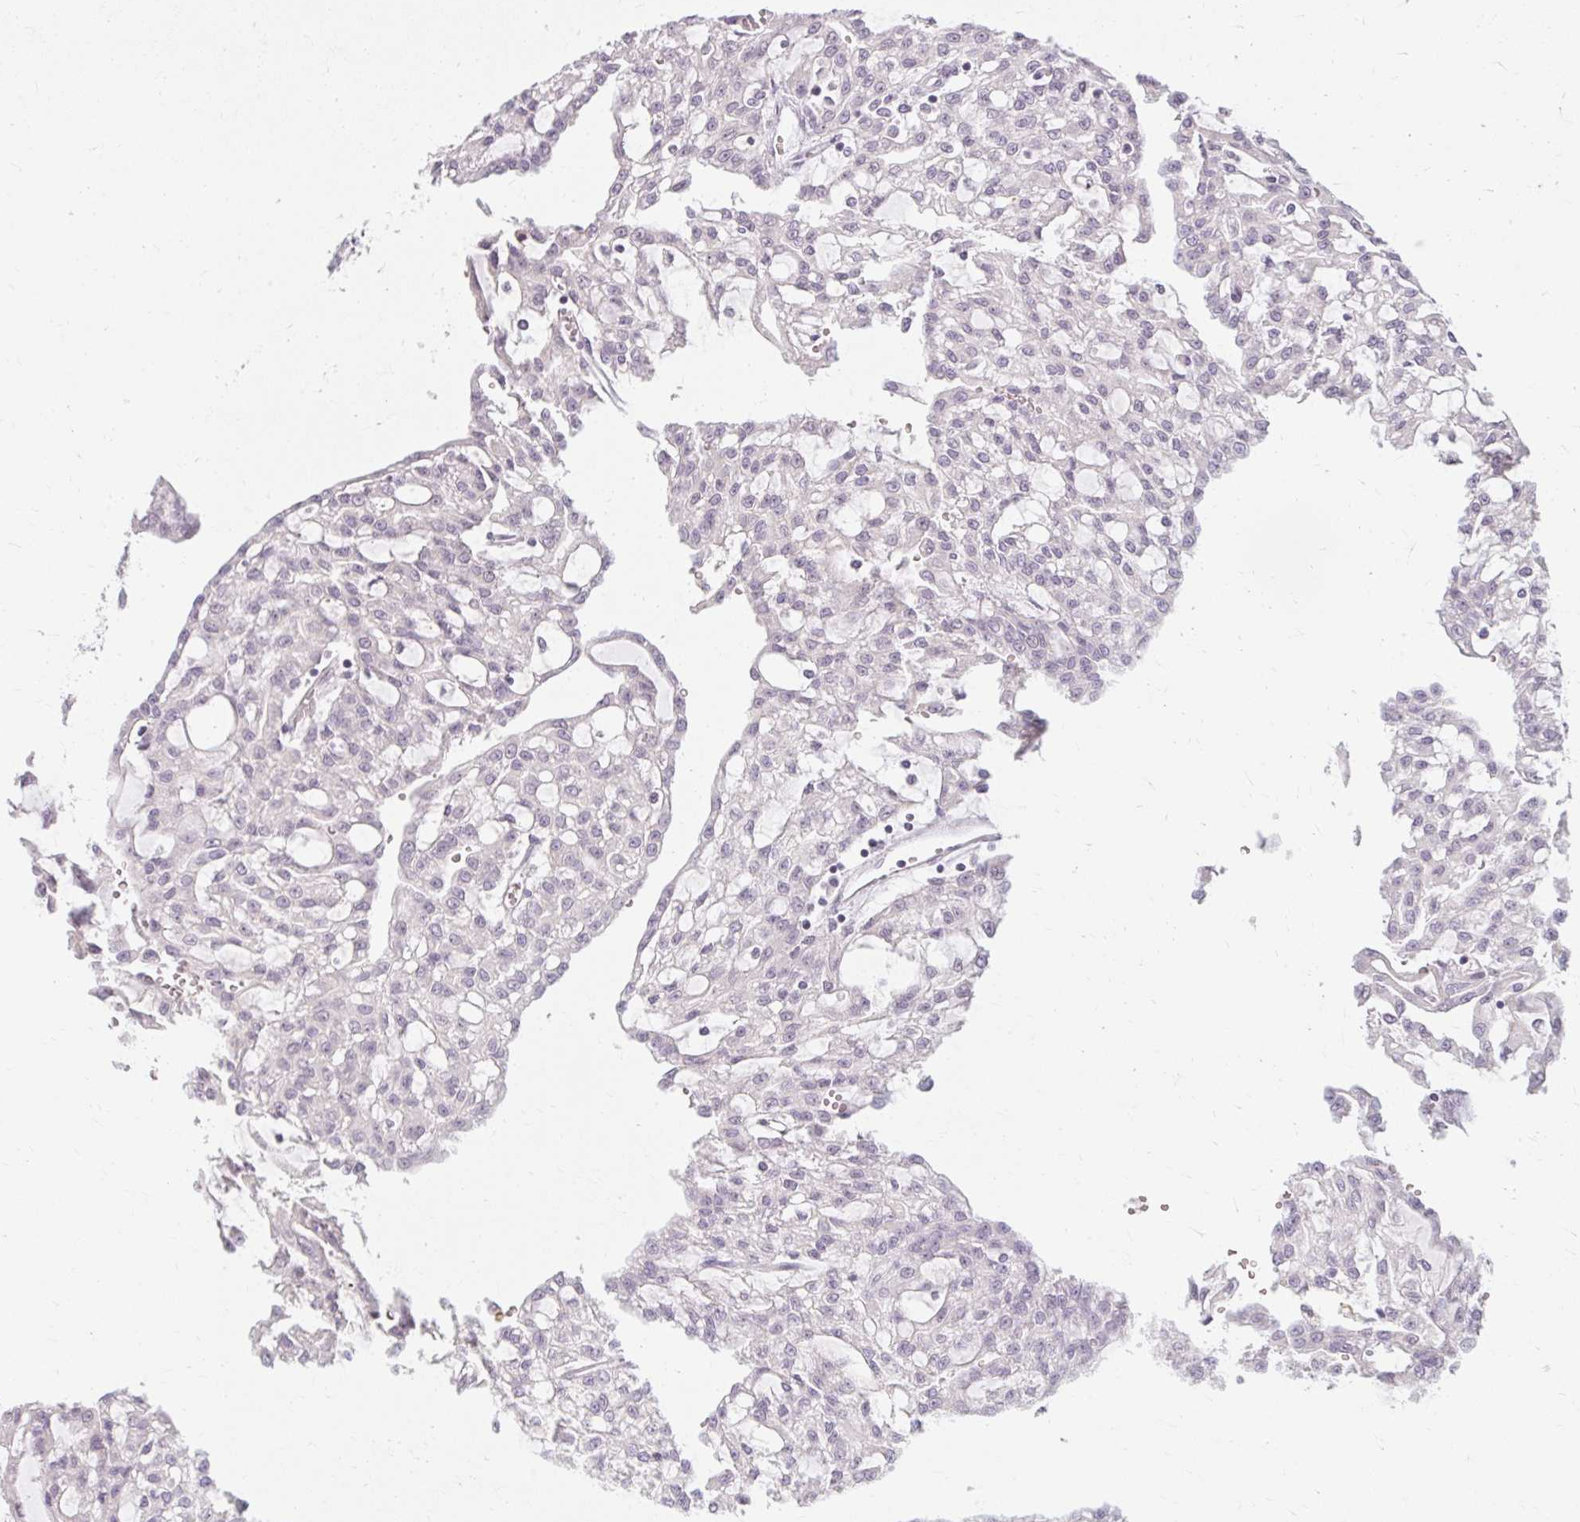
{"staining": {"intensity": "negative", "quantity": "none", "location": "none"}, "tissue": "renal cancer", "cell_type": "Tumor cells", "image_type": "cancer", "snomed": [{"axis": "morphology", "description": "Adenocarcinoma, NOS"}, {"axis": "topography", "description": "Kidney"}], "caption": "A photomicrograph of renal adenocarcinoma stained for a protein displays no brown staining in tumor cells.", "gene": "ZFYVE26", "patient": {"sex": "male", "age": 63}}